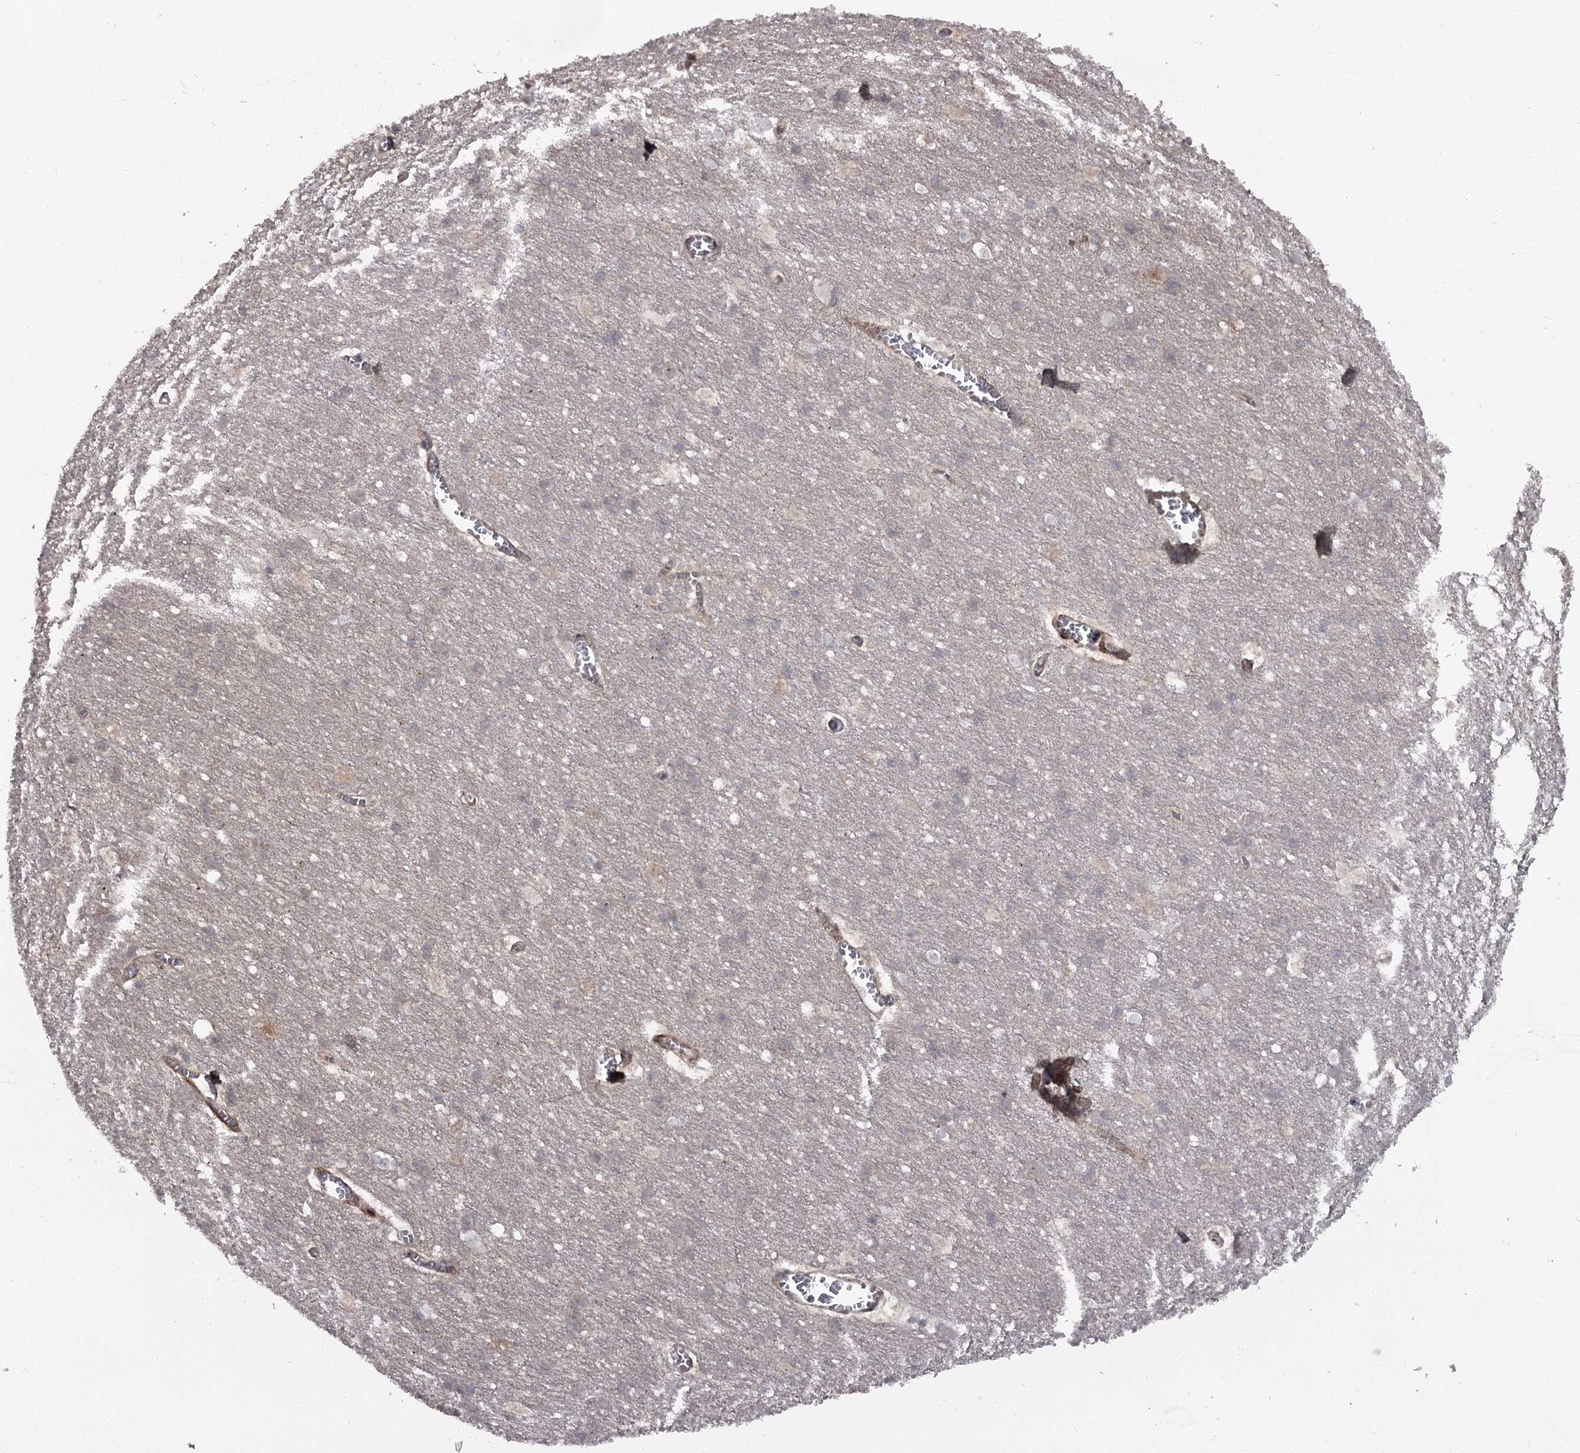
{"staining": {"intensity": "moderate", "quantity": "25%-75%", "location": "cytoplasmic/membranous"}, "tissue": "cerebral cortex", "cell_type": "Endothelial cells", "image_type": "normal", "snomed": [{"axis": "morphology", "description": "Normal tissue, NOS"}, {"axis": "topography", "description": "Cerebral cortex"}], "caption": "About 25%-75% of endothelial cells in benign human cerebral cortex show moderate cytoplasmic/membranous protein staining as visualized by brown immunohistochemical staining.", "gene": "THAP9", "patient": {"sex": "male", "age": 54}}